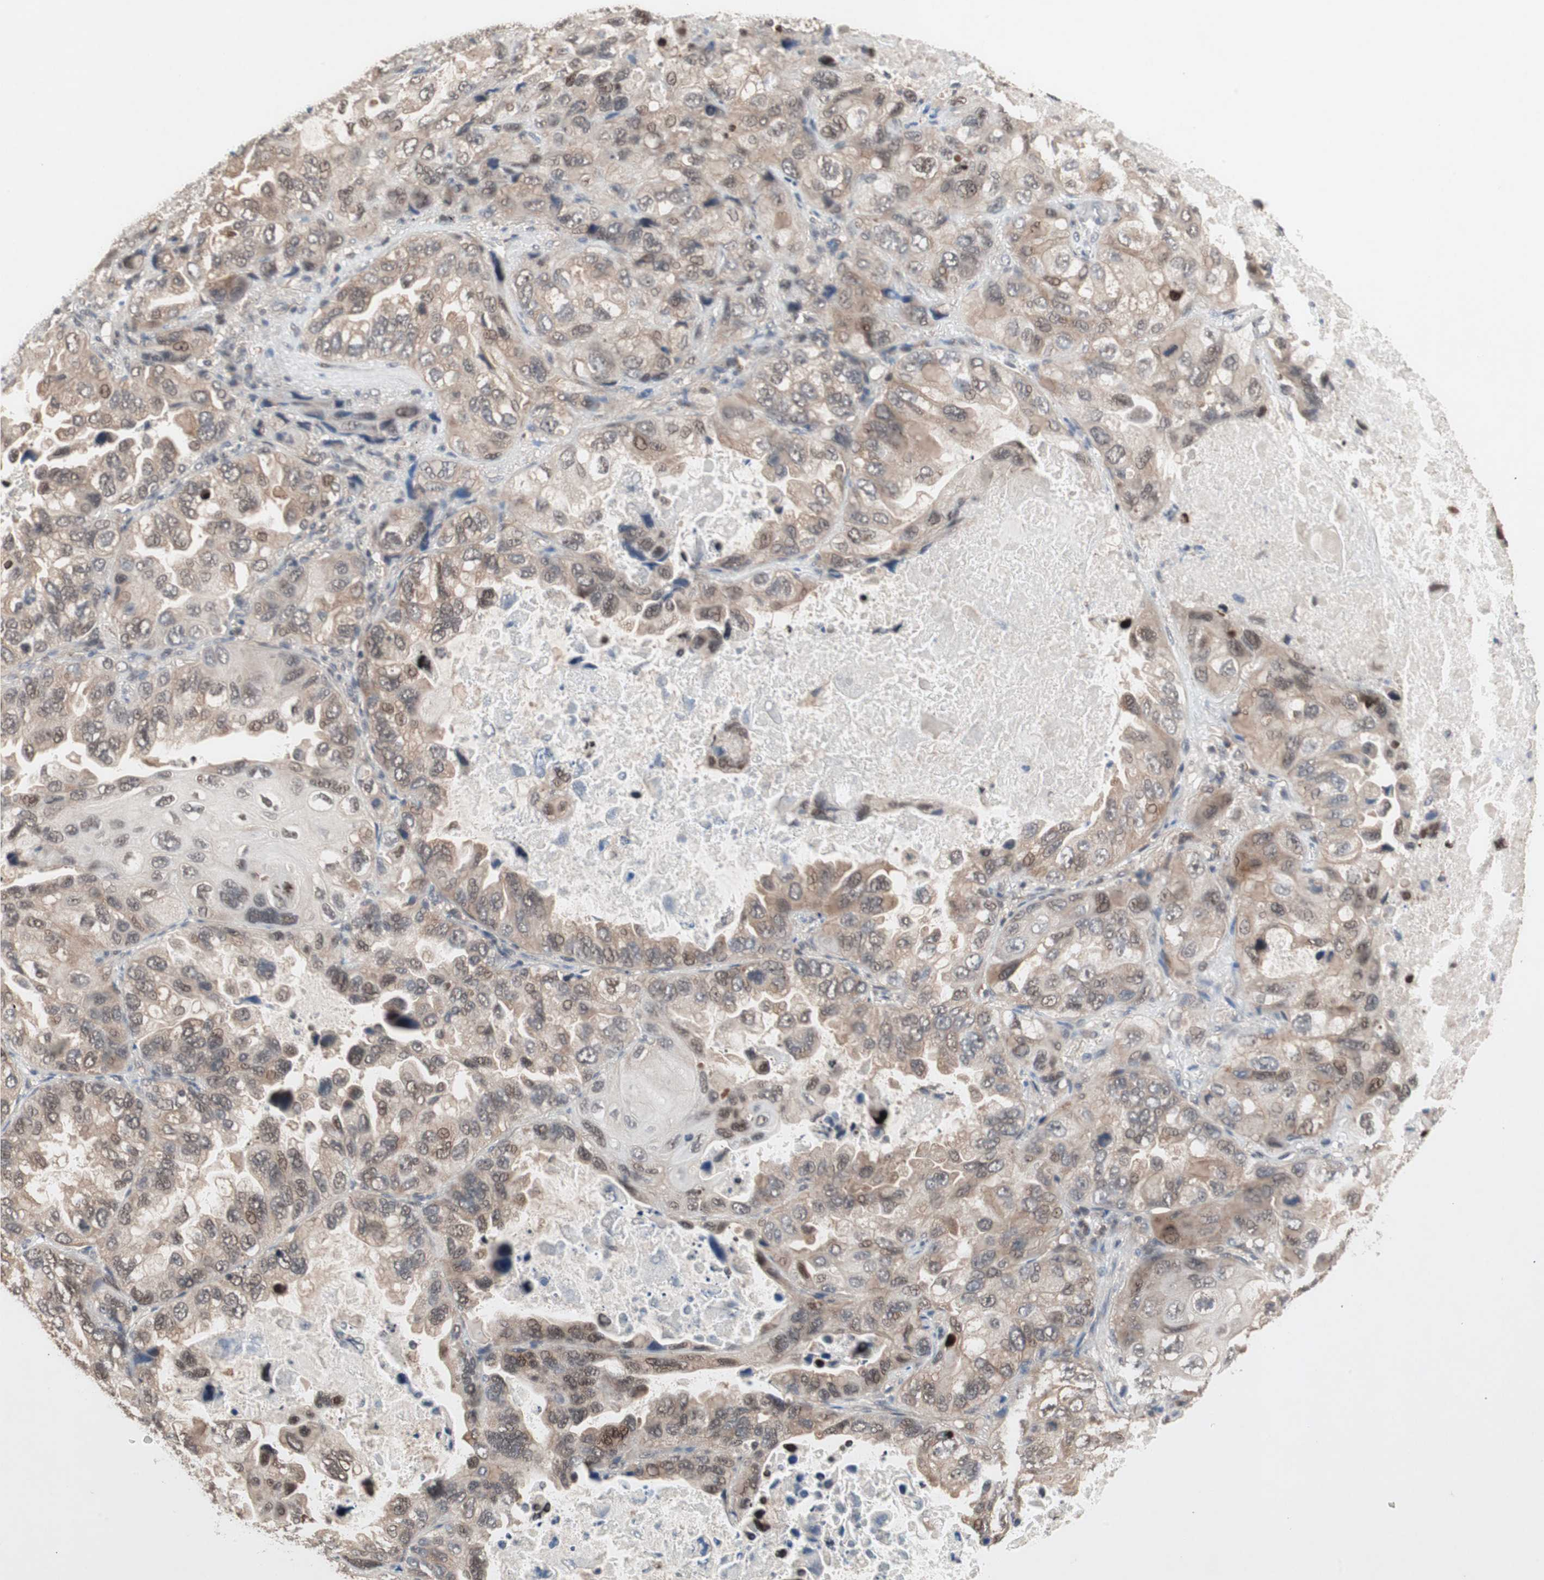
{"staining": {"intensity": "moderate", "quantity": ">75%", "location": "cytoplasmic/membranous,nuclear"}, "tissue": "lung cancer", "cell_type": "Tumor cells", "image_type": "cancer", "snomed": [{"axis": "morphology", "description": "Squamous cell carcinoma, NOS"}, {"axis": "topography", "description": "Lung"}], "caption": "There is medium levels of moderate cytoplasmic/membranous and nuclear positivity in tumor cells of lung squamous cell carcinoma, as demonstrated by immunohistochemical staining (brown color).", "gene": "GART", "patient": {"sex": "female", "age": 73}}